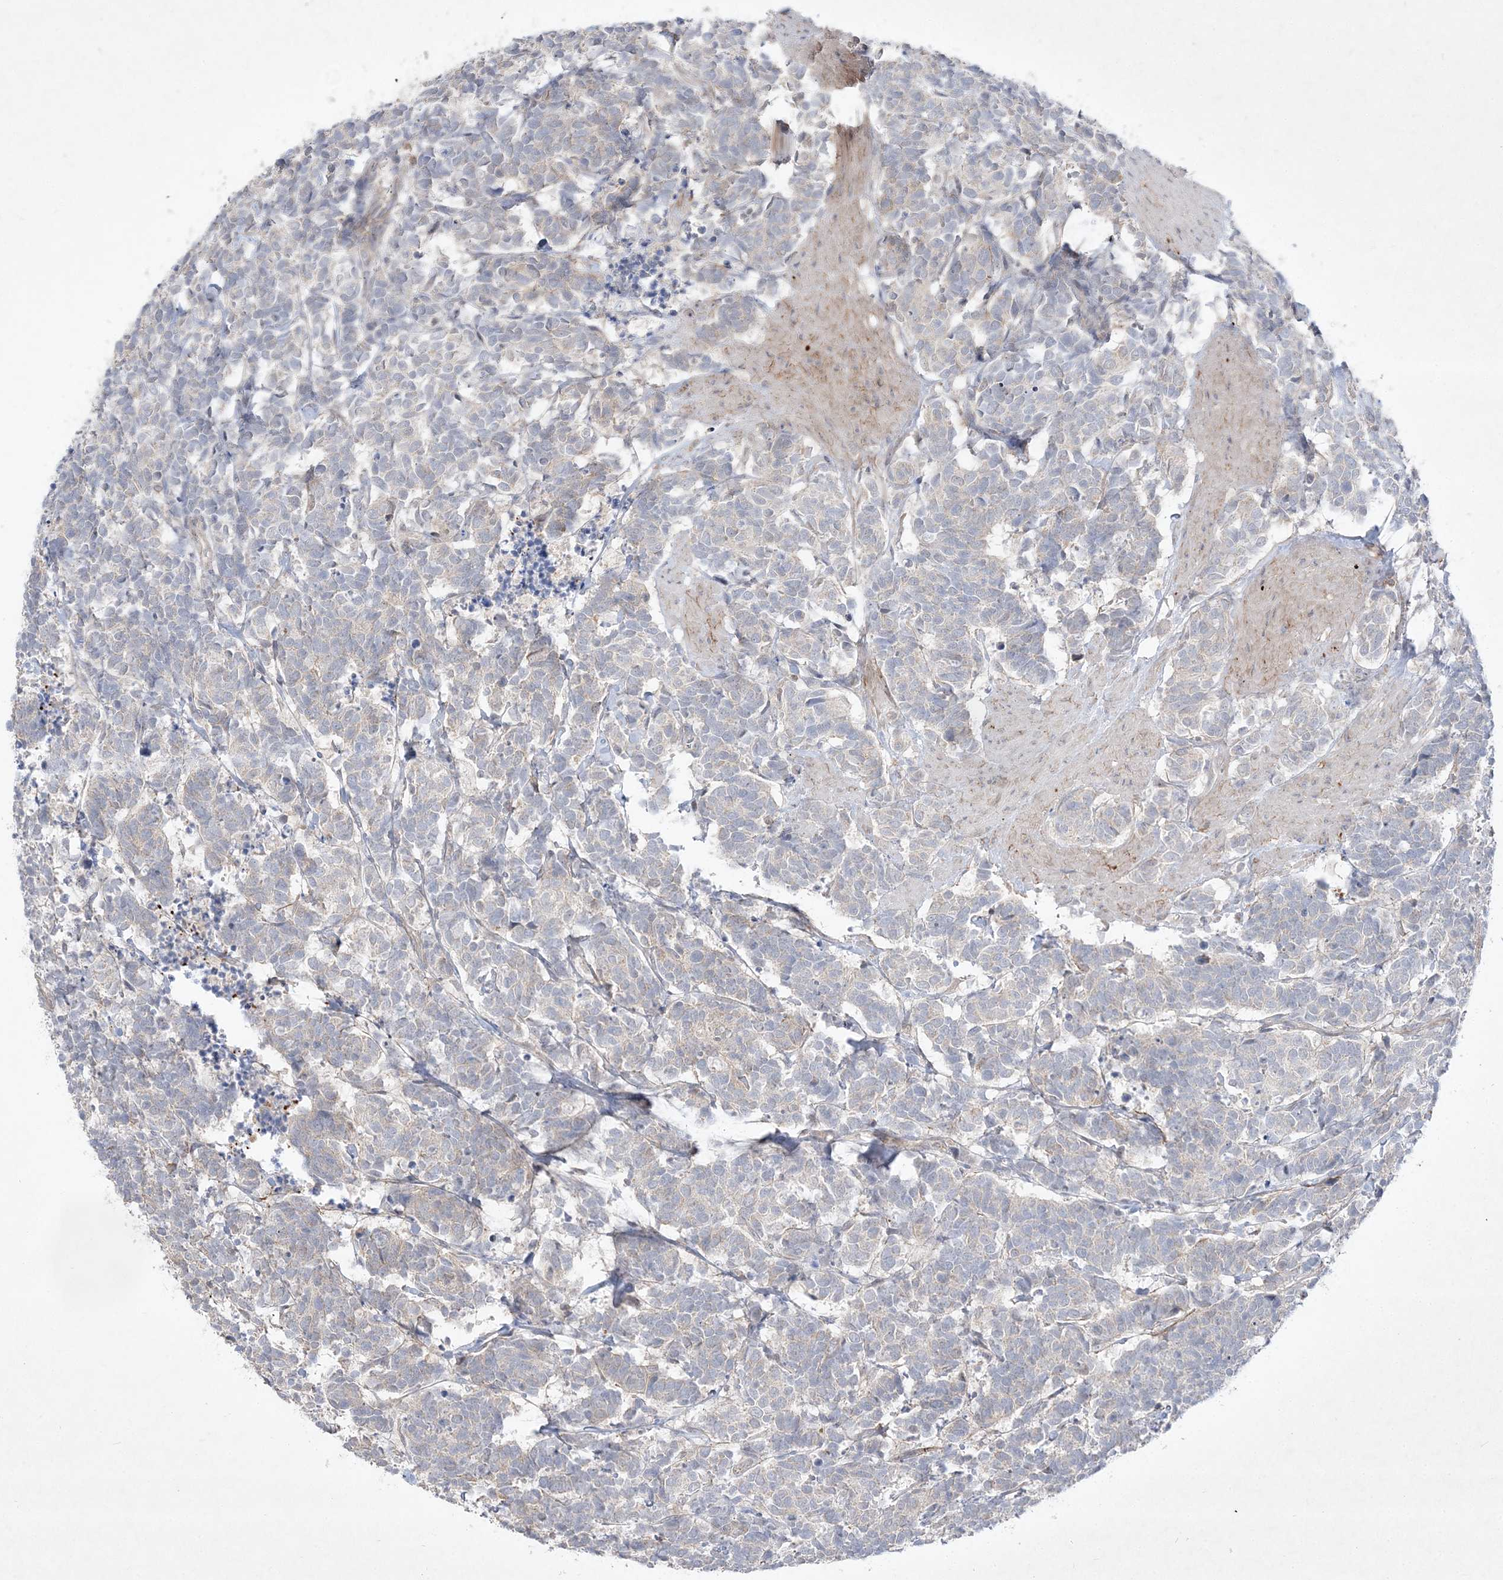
{"staining": {"intensity": "negative", "quantity": "none", "location": "none"}, "tissue": "carcinoid", "cell_type": "Tumor cells", "image_type": "cancer", "snomed": [{"axis": "morphology", "description": "Carcinoma, NOS"}, {"axis": "morphology", "description": "Carcinoid, malignant, NOS"}, {"axis": "topography", "description": "Urinary bladder"}], "caption": "Tumor cells show no significant staining in malignant carcinoid.", "gene": "CLNK", "patient": {"sex": "male", "age": 57}}